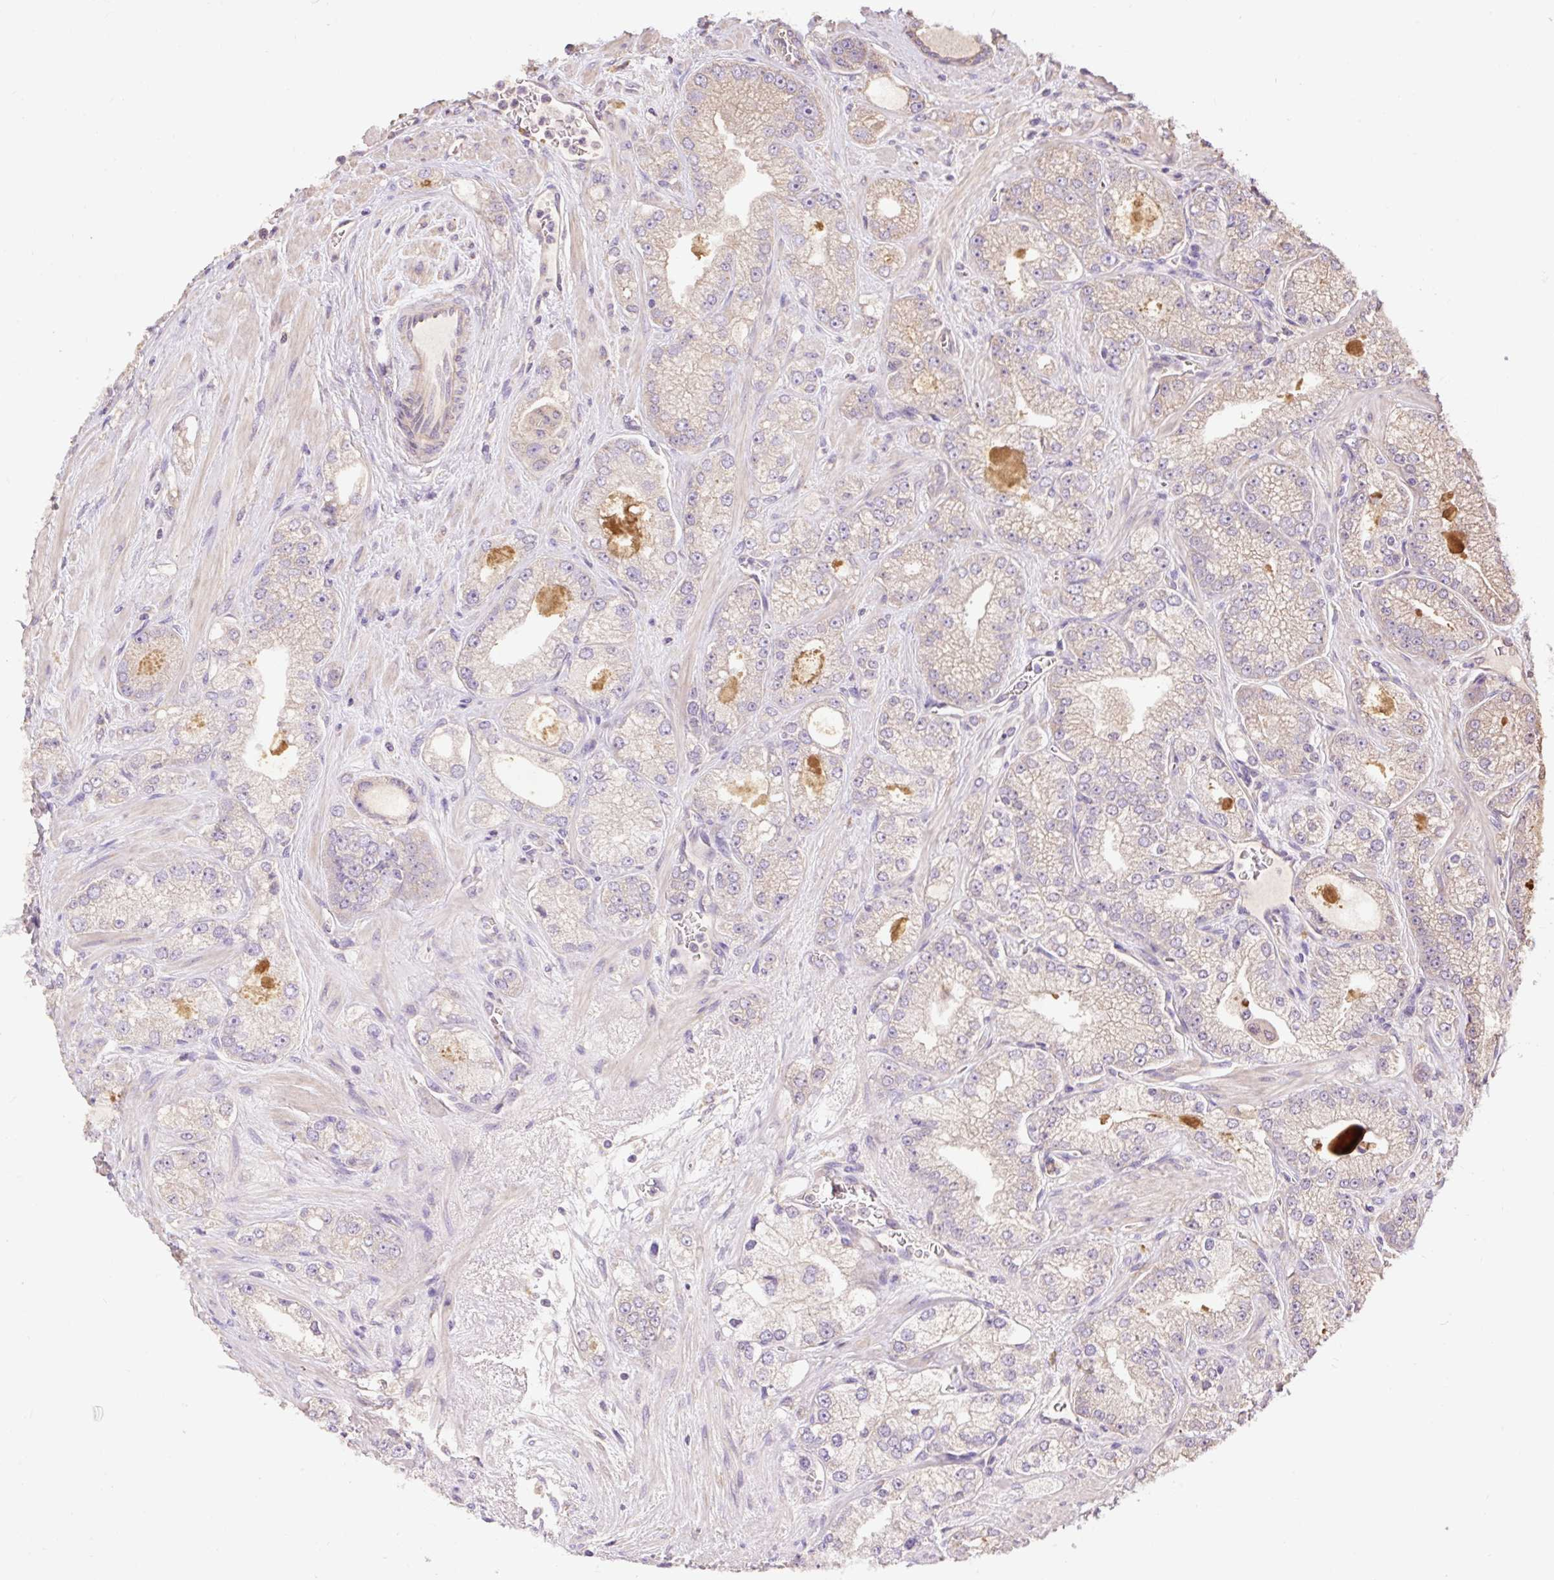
{"staining": {"intensity": "negative", "quantity": "none", "location": "none"}, "tissue": "prostate cancer", "cell_type": "Tumor cells", "image_type": "cancer", "snomed": [{"axis": "morphology", "description": "Normal tissue, NOS"}, {"axis": "morphology", "description": "Adenocarcinoma, High grade"}, {"axis": "topography", "description": "Prostate"}, {"axis": "topography", "description": "Peripheral nerve tissue"}], "caption": "Micrograph shows no protein staining in tumor cells of high-grade adenocarcinoma (prostate) tissue. (DAB (3,3'-diaminobenzidine) immunohistochemistry (IHC) with hematoxylin counter stain).", "gene": "DESI1", "patient": {"sex": "male", "age": 68}}